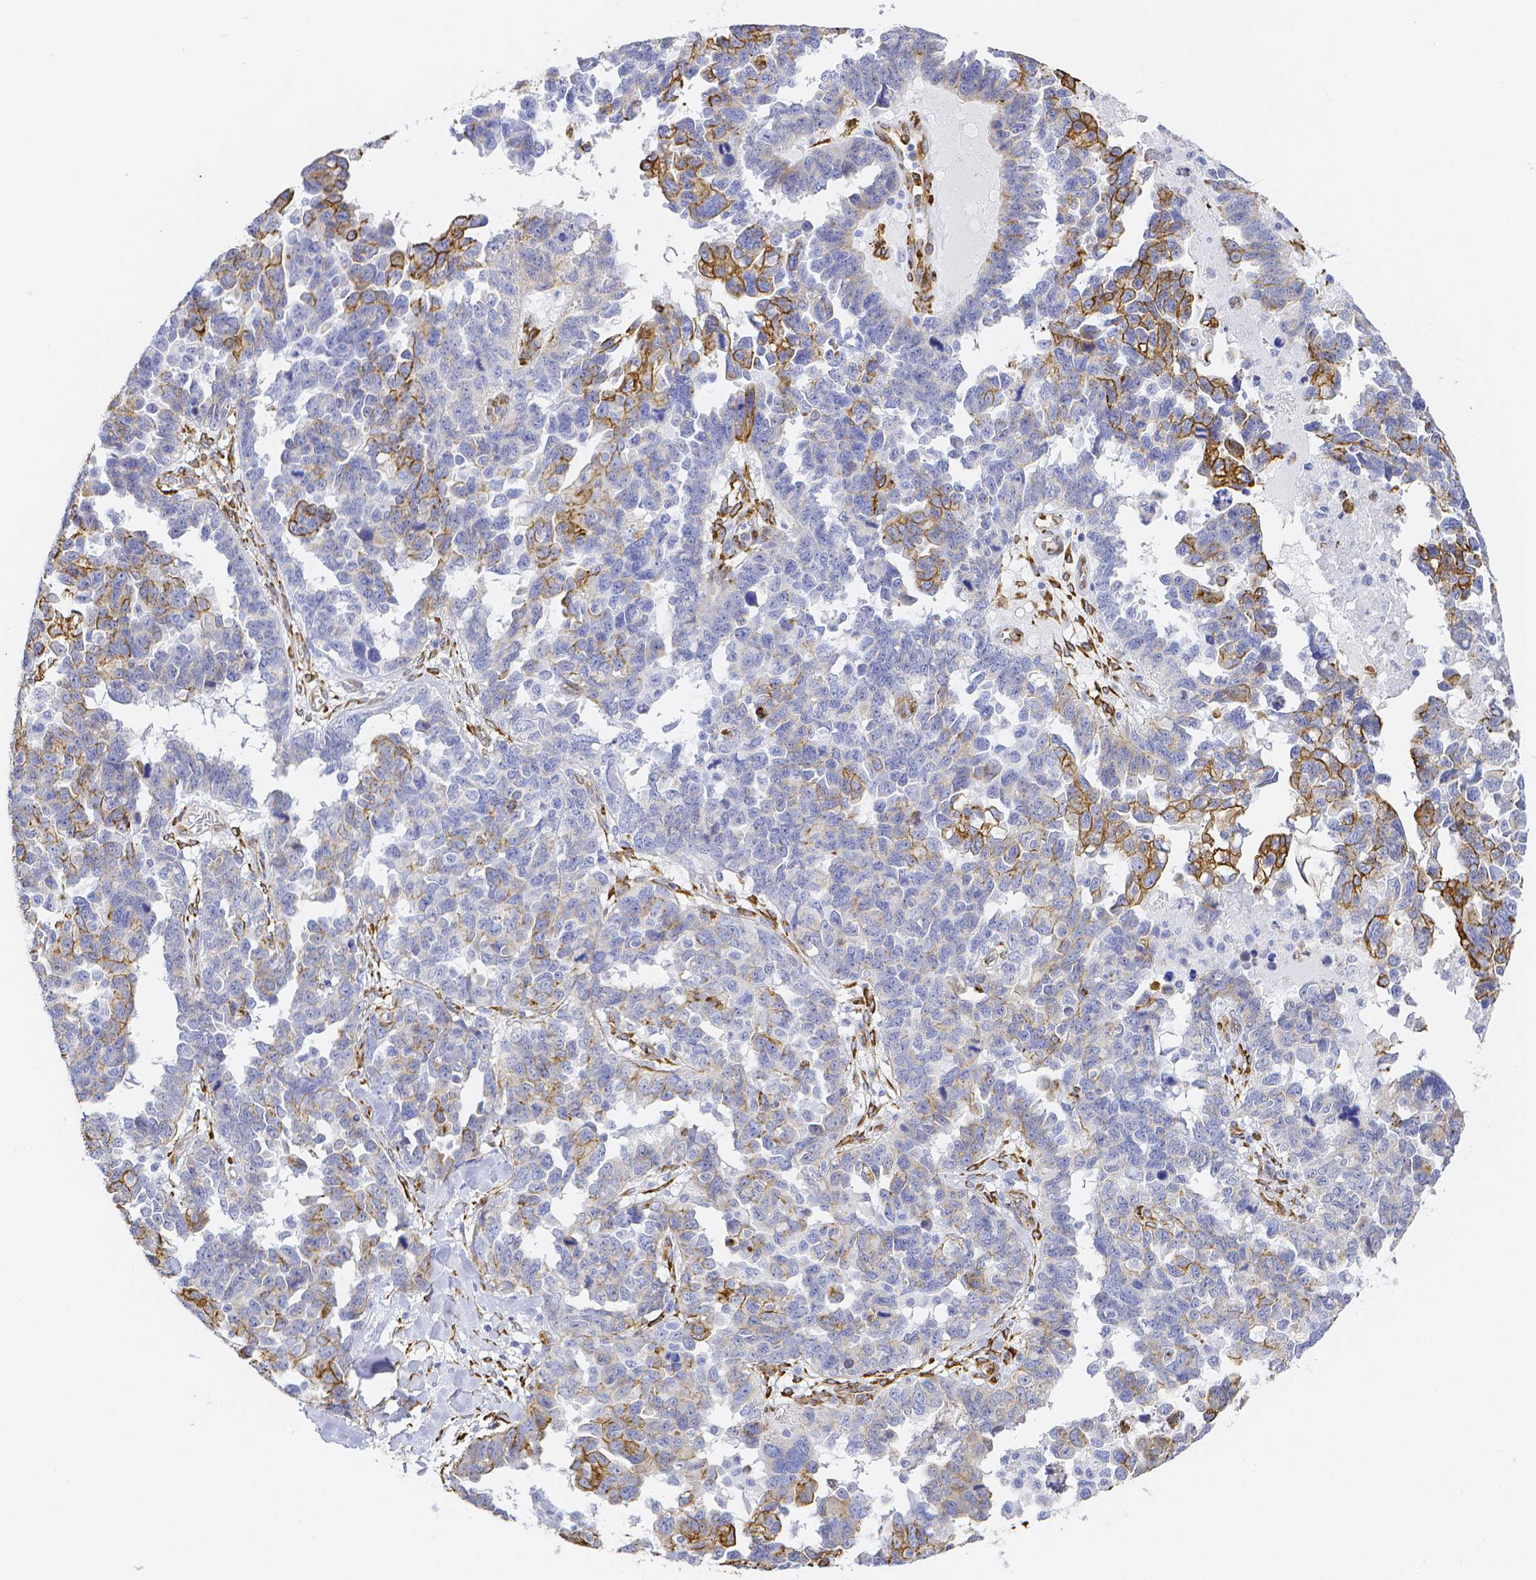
{"staining": {"intensity": "moderate", "quantity": "<25%", "location": "cytoplasmic/membranous"}, "tissue": "ovarian cancer", "cell_type": "Tumor cells", "image_type": "cancer", "snomed": [{"axis": "morphology", "description": "Cystadenocarcinoma, serous, NOS"}, {"axis": "topography", "description": "Ovary"}], "caption": "An image of ovarian cancer stained for a protein reveals moderate cytoplasmic/membranous brown staining in tumor cells.", "gene": "SMURF1", "patient": {"sex": "female", "age": 69}}